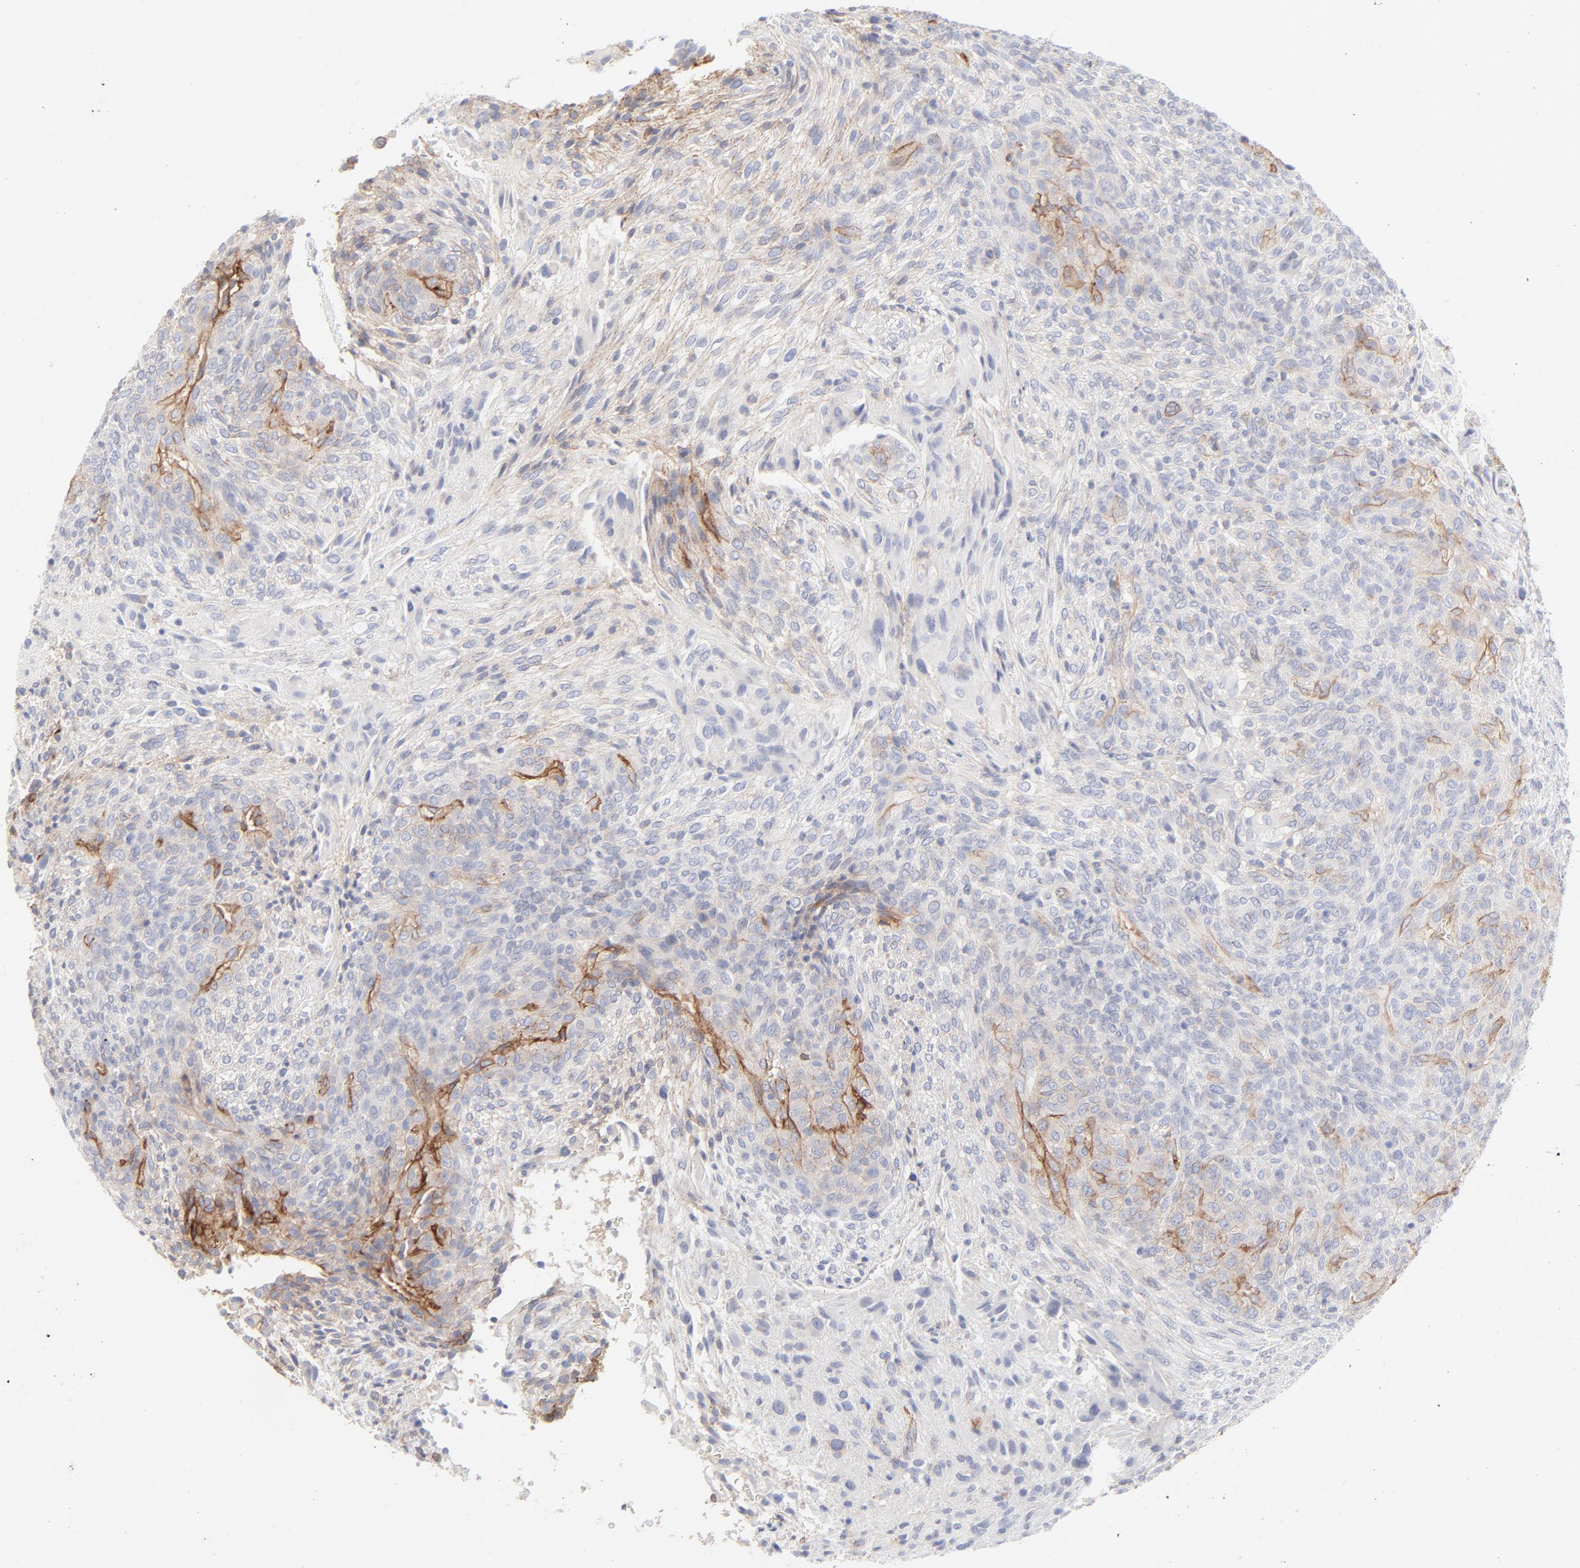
{"staining": {"intensity": "negative", "quantity": "none", "location": "none"}, "tissue": "glioma", "cell_type": "Tumor cells", "image_type": "cancer", "snomed": [{"axis": "morphology", "description": "Glioma, malignant, High grade"}, {"axis": "topography", "description": "Cerebral cortex"}], "caption": "High-grade glioma (malignant) was stained to show a protein in brown. There is no significant staining in tumor cells. The staining was performed using DAB (3,3'-diaminobenzidine) to visualize the protein expression in brown, while the nuclei were stained in blue with hematoxylin (Magnification: 20x).", "gene": "ITGA5", "patient": {"sex": "female", "age": 55}}